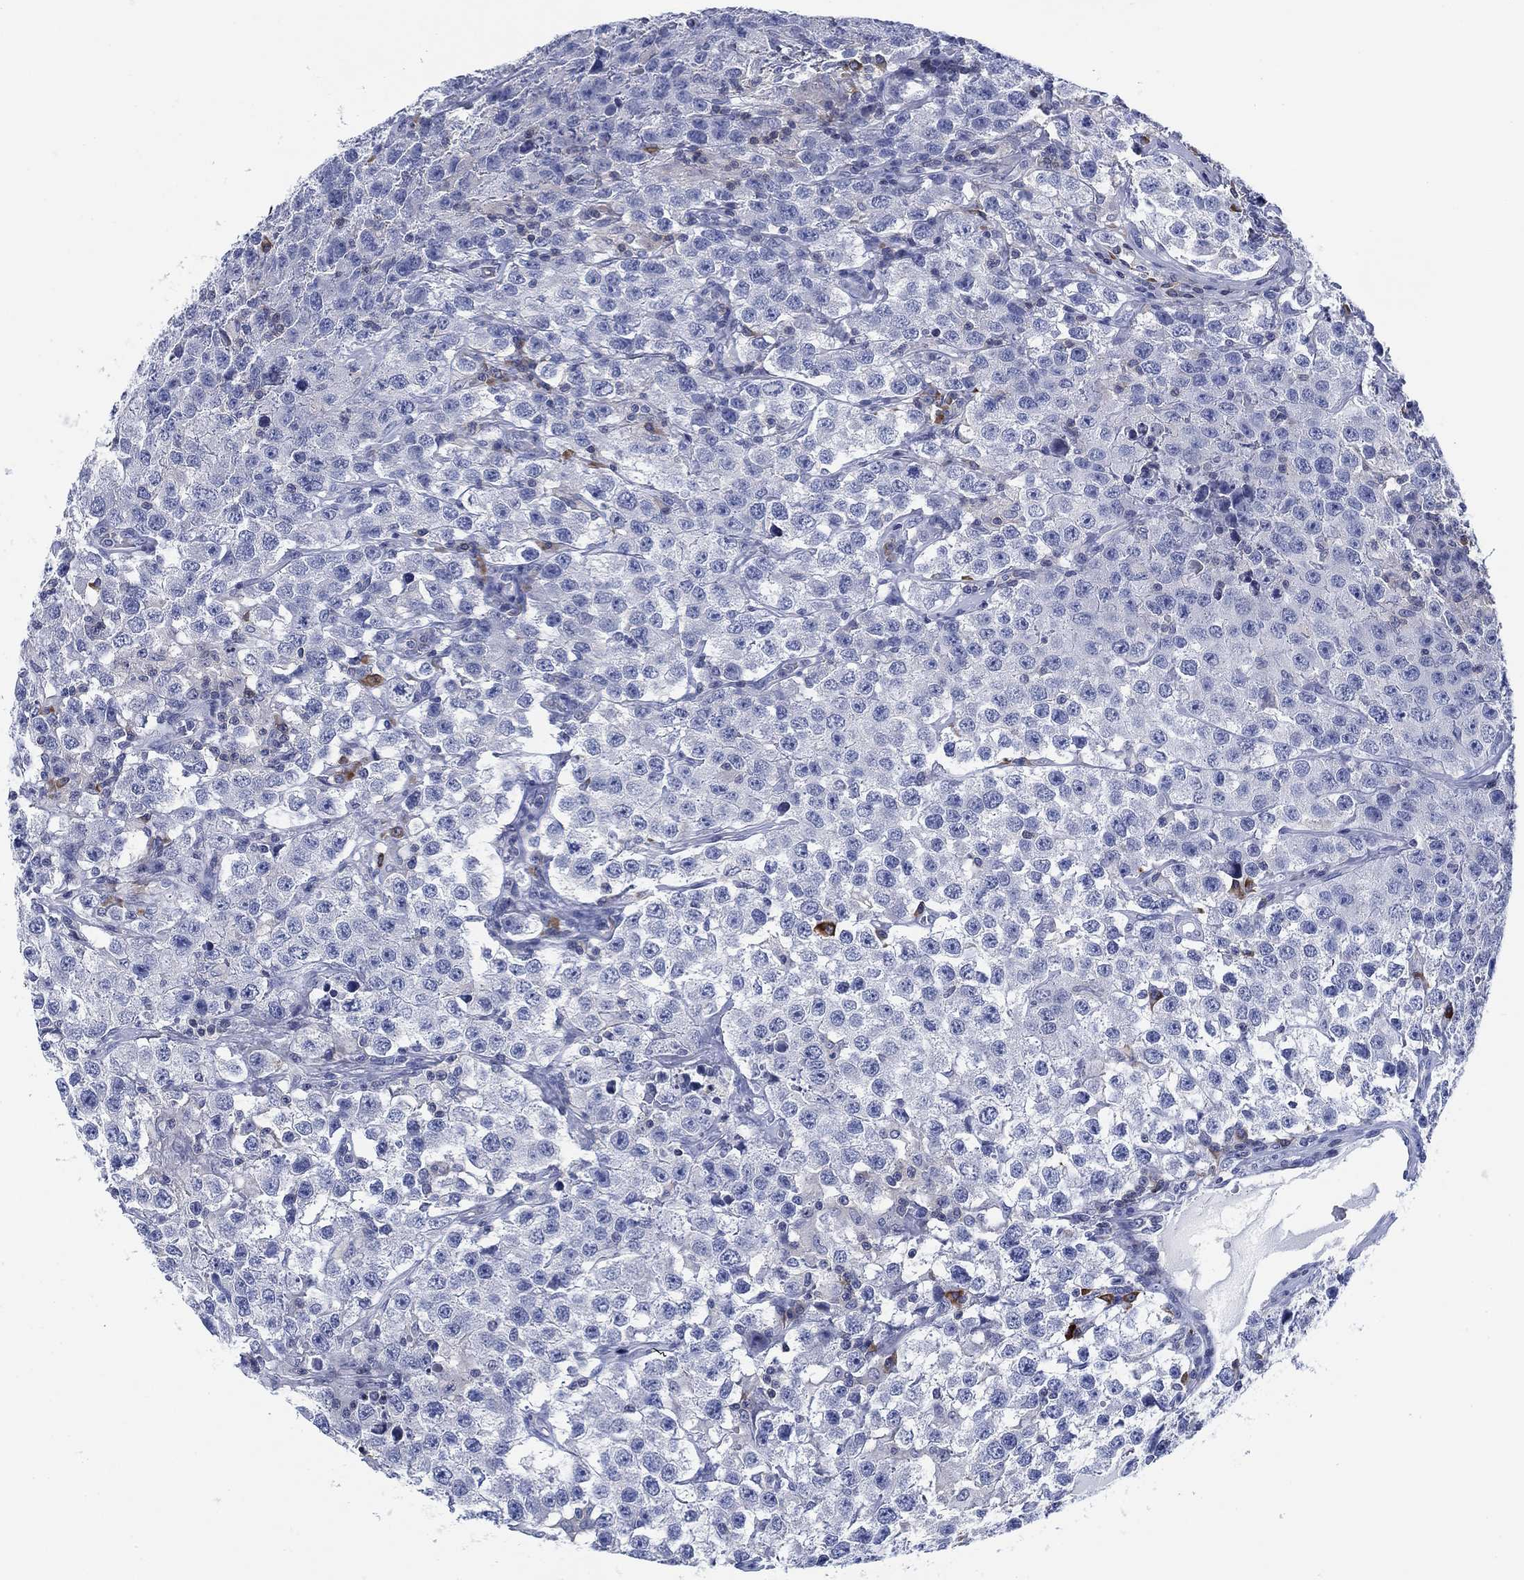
{"staining": {"intensity": "negative", "quantity": "none", "location": "none"}, "tissue": "testis cancer", "cell_type": "Tumor cells", "image_type": "cancer", "snomed": [{"axis": "morphology", "description": "Seminoma, NOS"}, {"axis": "topography", "description": "Testis"}], "caption": "An image of human seminoma (testis) is negative for staining in tumor cells.", "gene": "FYB1", "patient": {"sex": "male", "age": 52}}